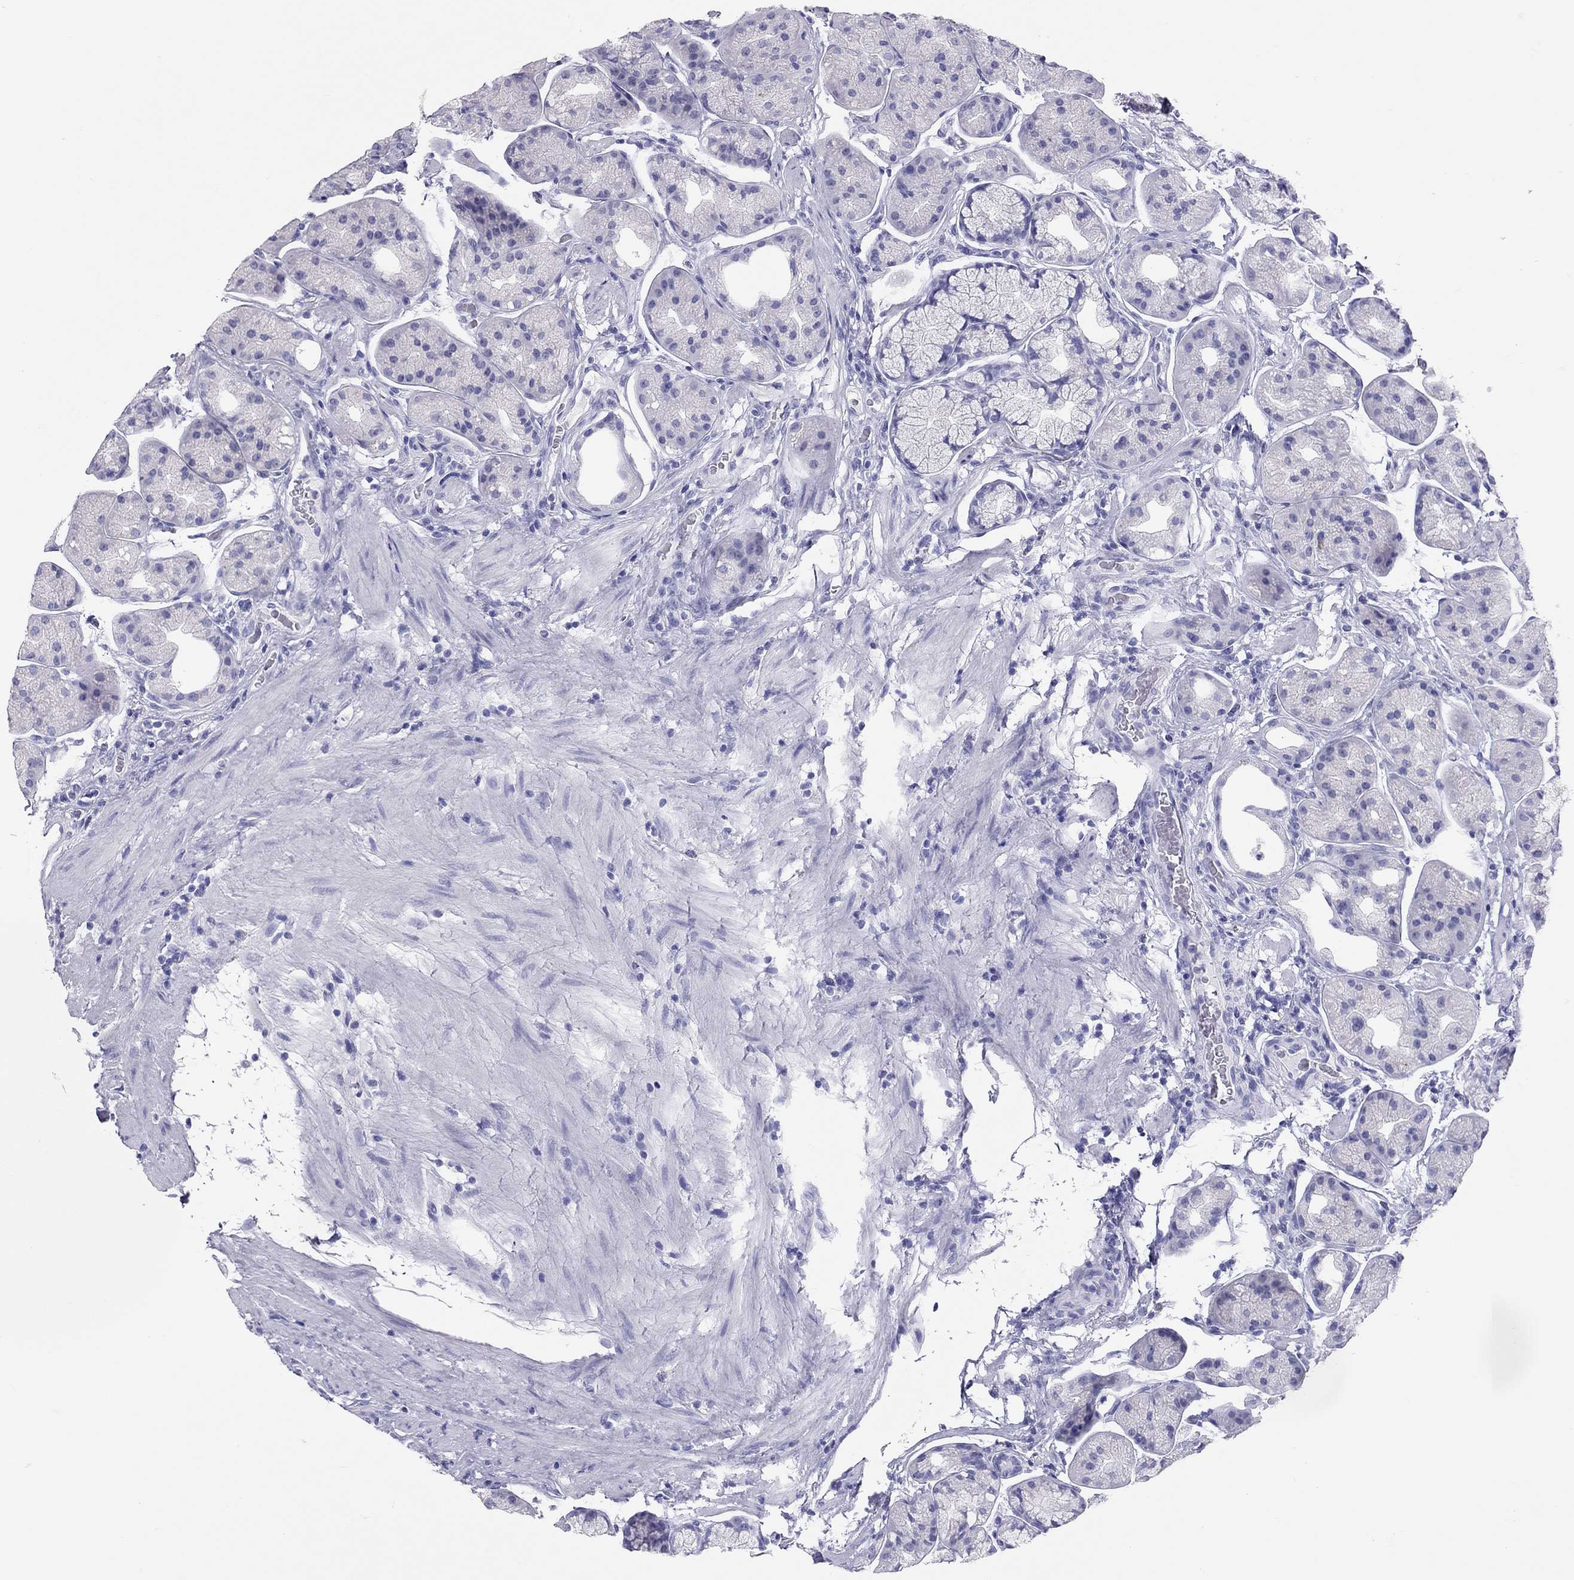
{"staining": {"intensity": "negative", "quantity": "none", "location": "none"}, "tissue": "stomach", "cell_type": "Glandular cells", "image_type": "normal", "snomed": [{"axis": "morphology", "description": "Normal tissue, NOS"}, {"axis": "morphology", "description": "Adenocarcinoma, NOS"}, {"axis": "morphology", "description": "Adenocarcinoma, High grade"}, {"axis": "topography", "description": "Stomach, upper"}, {"axis": "topography", "description": "Stomach"}], "caption": "Histopathology image shows no significant protein positivity in glandular cells of normal stomach. The staining is performed using DAB brown chromogen with nuclei counter-stained in using hematoxylin.", "gene": "PSMB11", "patient": {"sex": "female", "age": 65}}